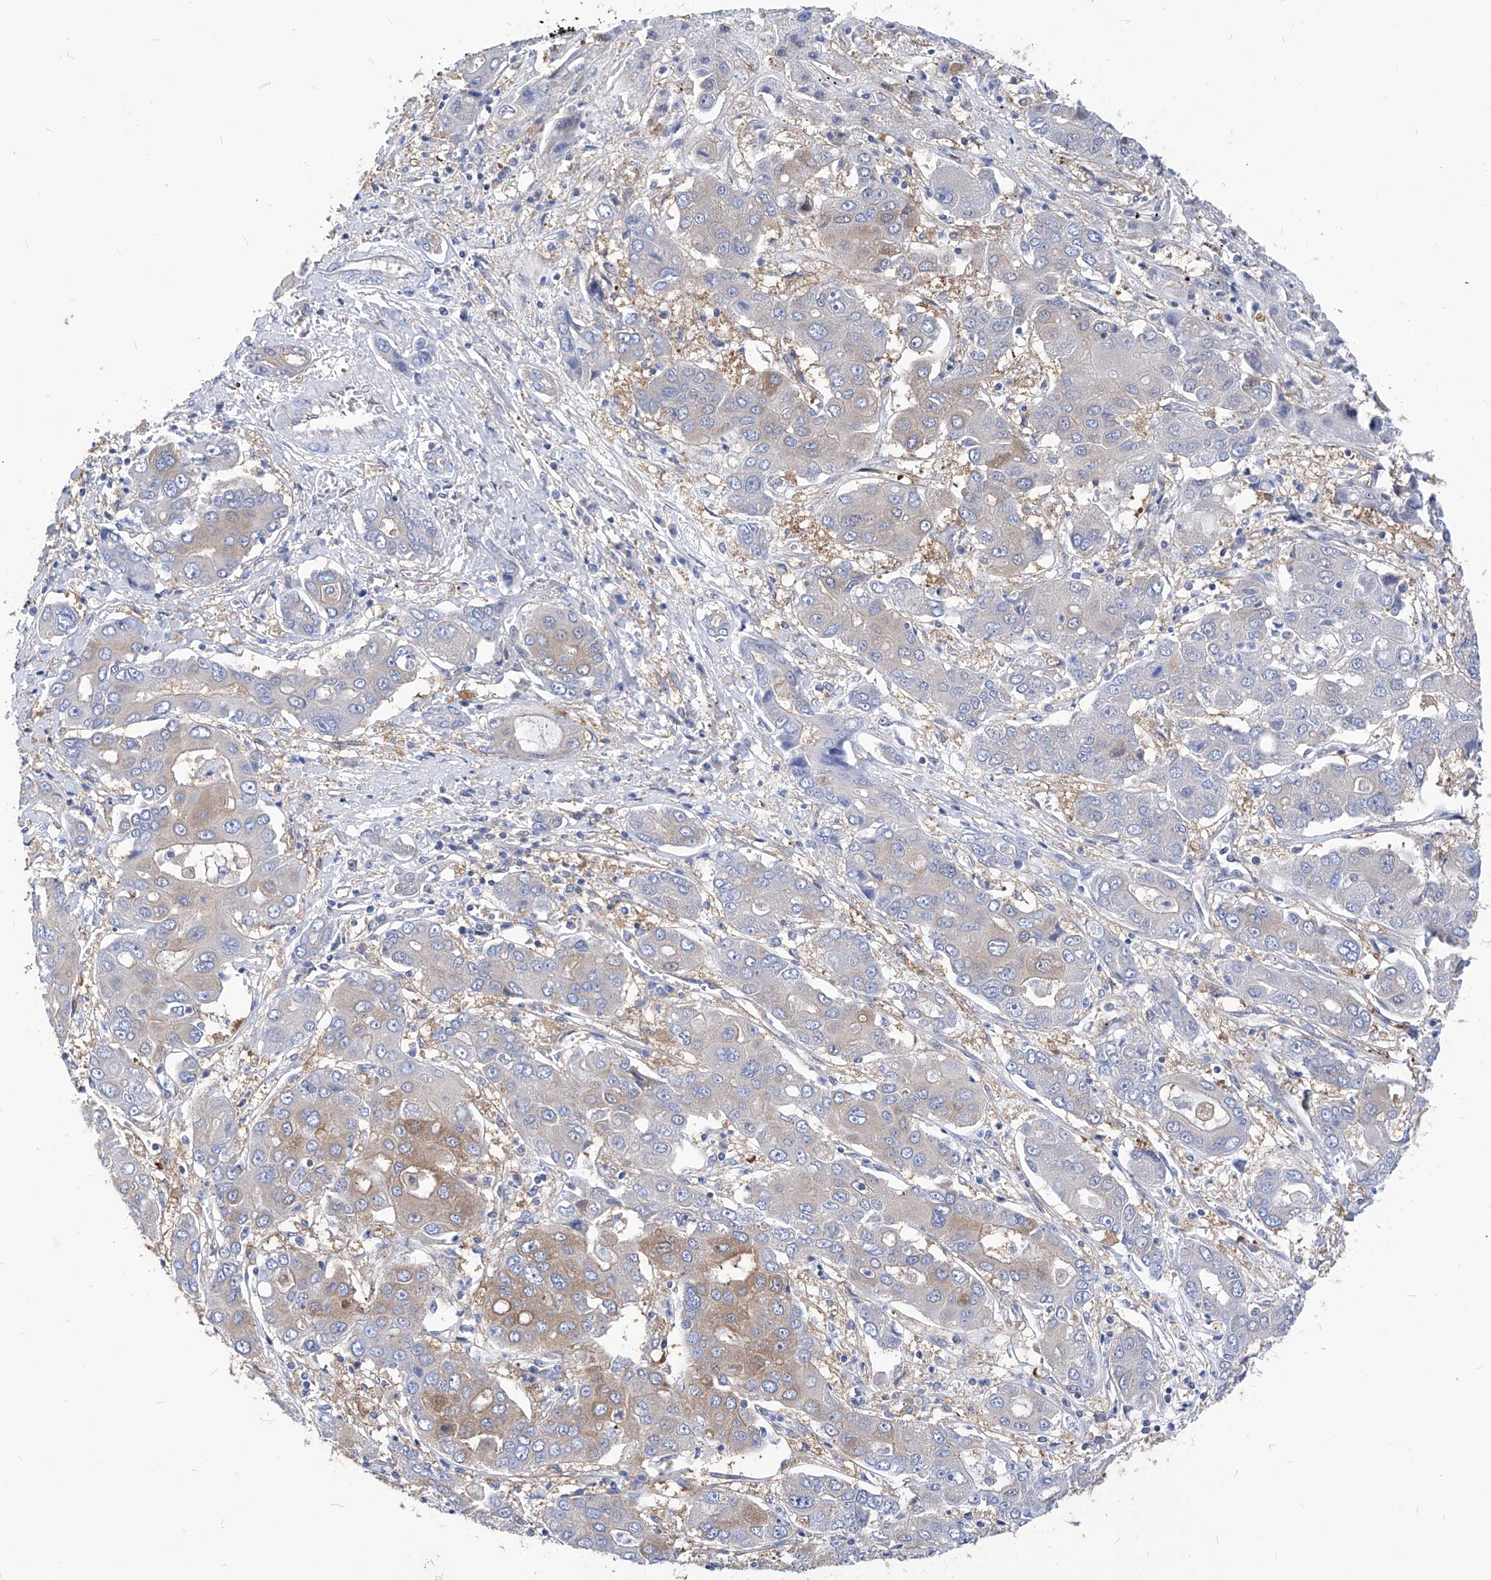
{"staining": {"intensity": "moderate", "quantity": "<25%", "location": "cytoplasmic/membranous"}, "tissue": "liver cancer", "cell_type": "Tumor cells", "image_type": "cancer", "snomed": [{"axis": "morphology", "description": "Cholangiocarcinoma"}, {"axis": "topography", "description": "Liver"}], "caption": "Tumor cells demonstrate low levels of moderate cytoplasmic/membranous expression in approximately <25% of cells in liver cancer (cholangiocarcinoma).", "gene": "XPNPEP1", "patient": {"sex": "male", "age": 67}}